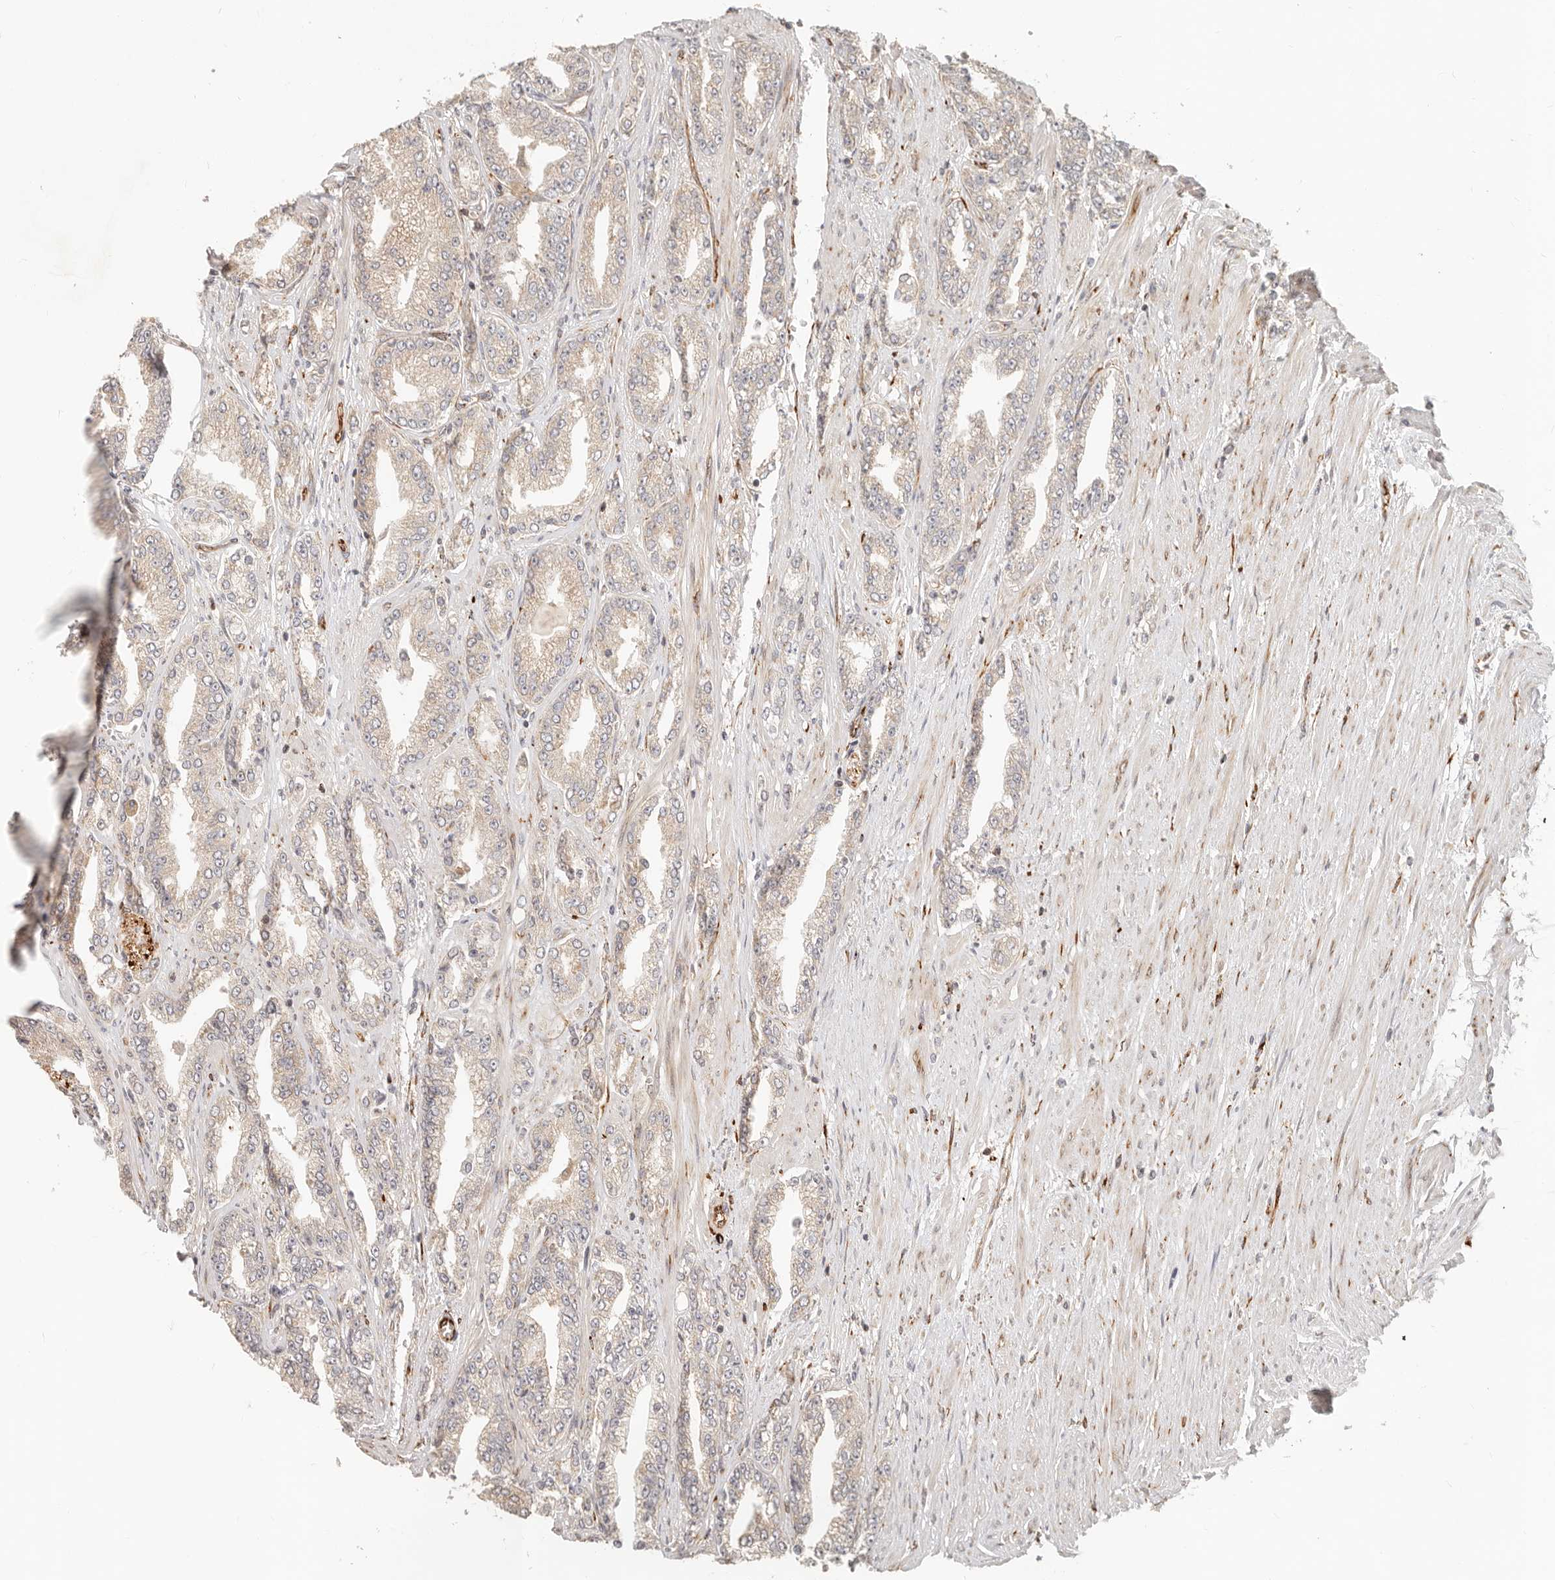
{"staining": {"intensity": "weak", "quantity": "<25%", "location": "cytoplasmic/membranous"}, "tissue": "prostate cancer", "cell_type": "Tumor cells", "image_type": "cancer", "snomed": [{"axis": "morphology", "description": "Adenocarcinoma, High grade"}, {"axis": "topography", "description": "Prostate"}], "caption": "Immunohistochemistry (IHC) of adenocarcinoma (high-grade) (prostate) exhibits no expression in tumor cells. The staining was performed using DAB to visualize the protein expression in brown, while the nuclei were stained in blue with hematoxylin (Magnification: 20x).", "gene": "SASS6", "patient": {"sex": "male", "age": 71}}